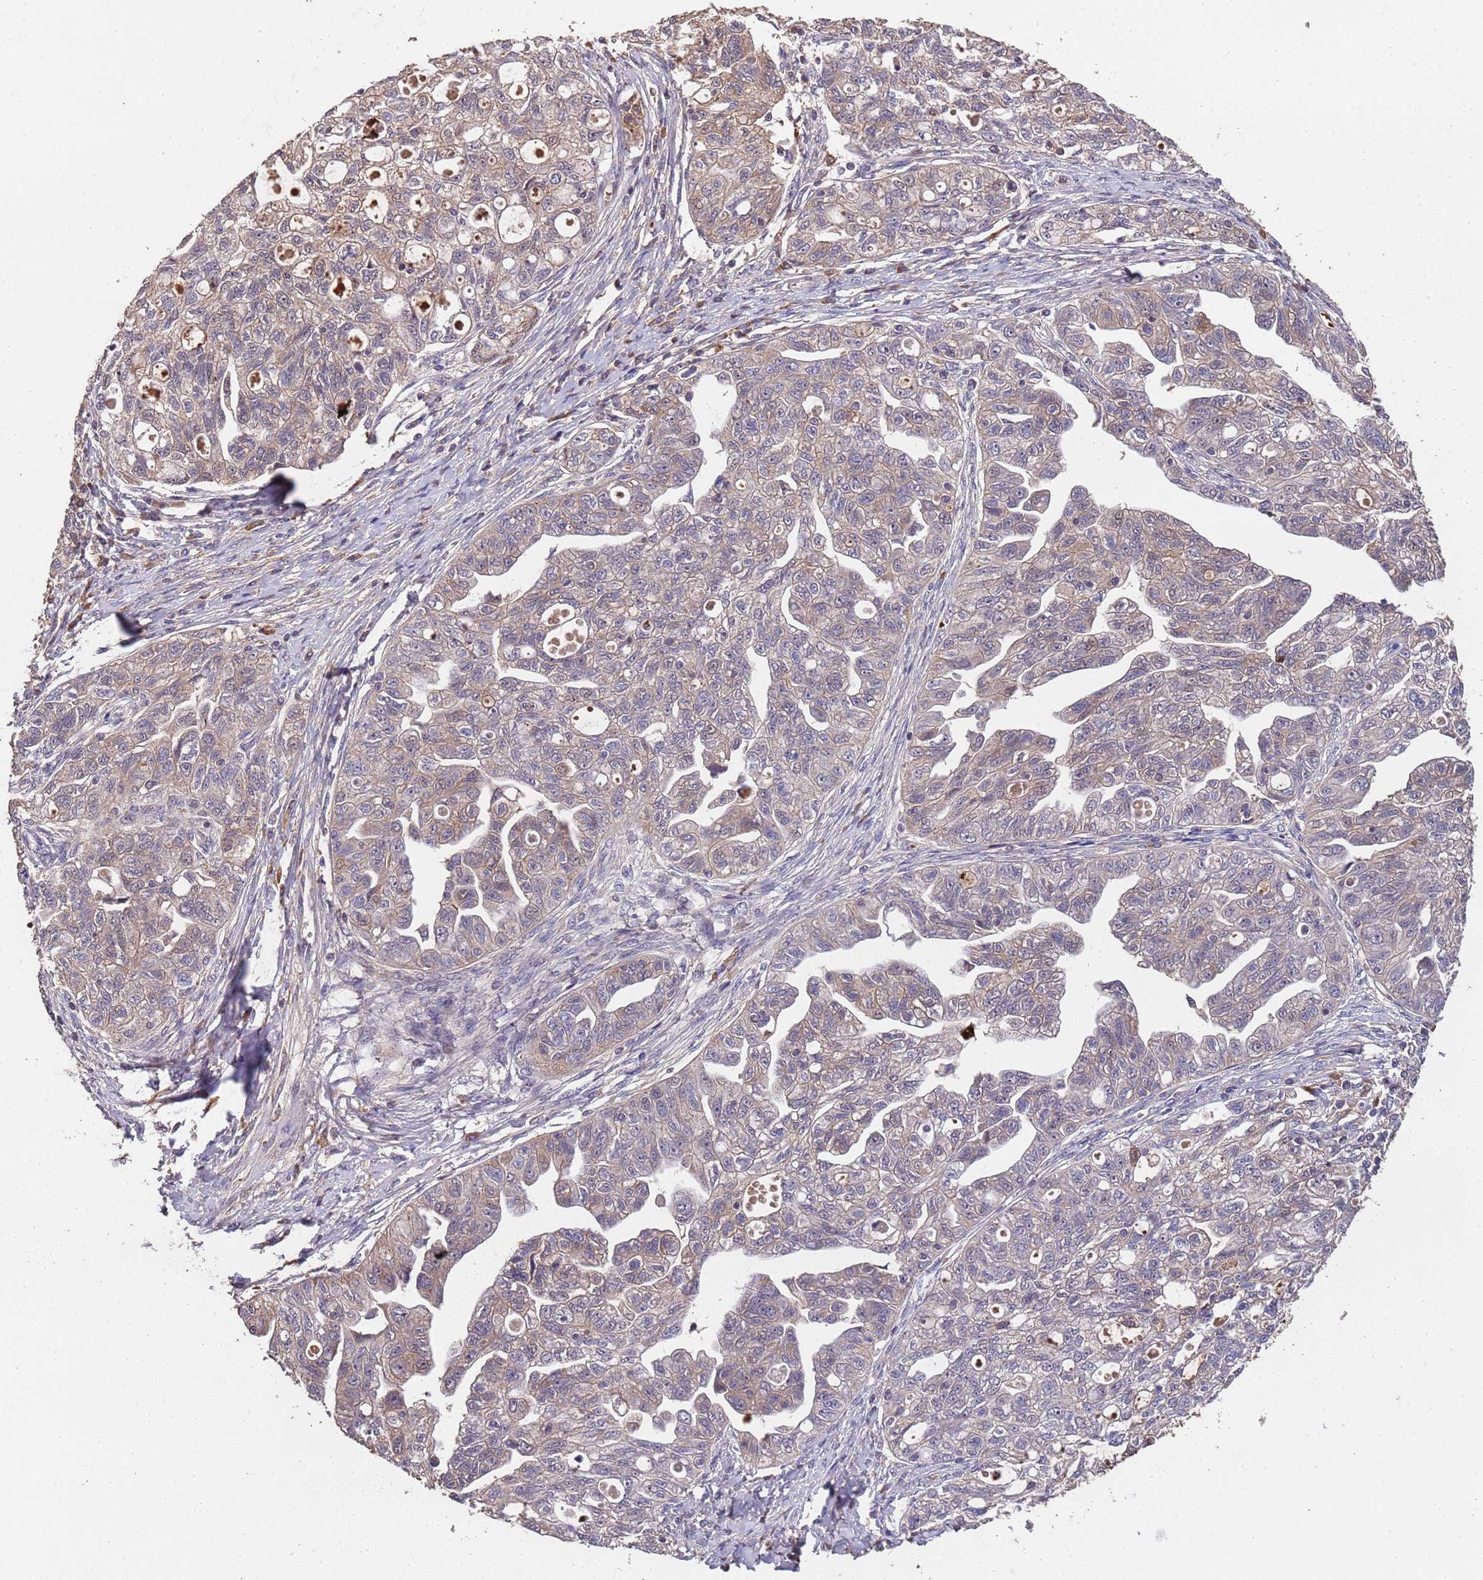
{"staining": {"intensity": "weak", "quantity": "25%-75%", "location": "cytoplasmic/membranous"}, "tissue": "ovarian cancer", "cell_type": "Tumor cells", "image_type": "cancer", "snomed": [{"axis": "morphology", "description": "Carcinoma, NOS"}, {"axis": "morphology", "description": "Cystadenocarcinoma, serous, NOS"}, {"axis": "topography", "description": "Ovary"}], "caption": "Protein staining of carcinoma (ovarian) tissue demonstrates weak cytoplasmic/membranous positivity in about 25%-75% of tumor cells.", "gene": "CCDC184", "patient": {"sex": "female", "age": 69}}